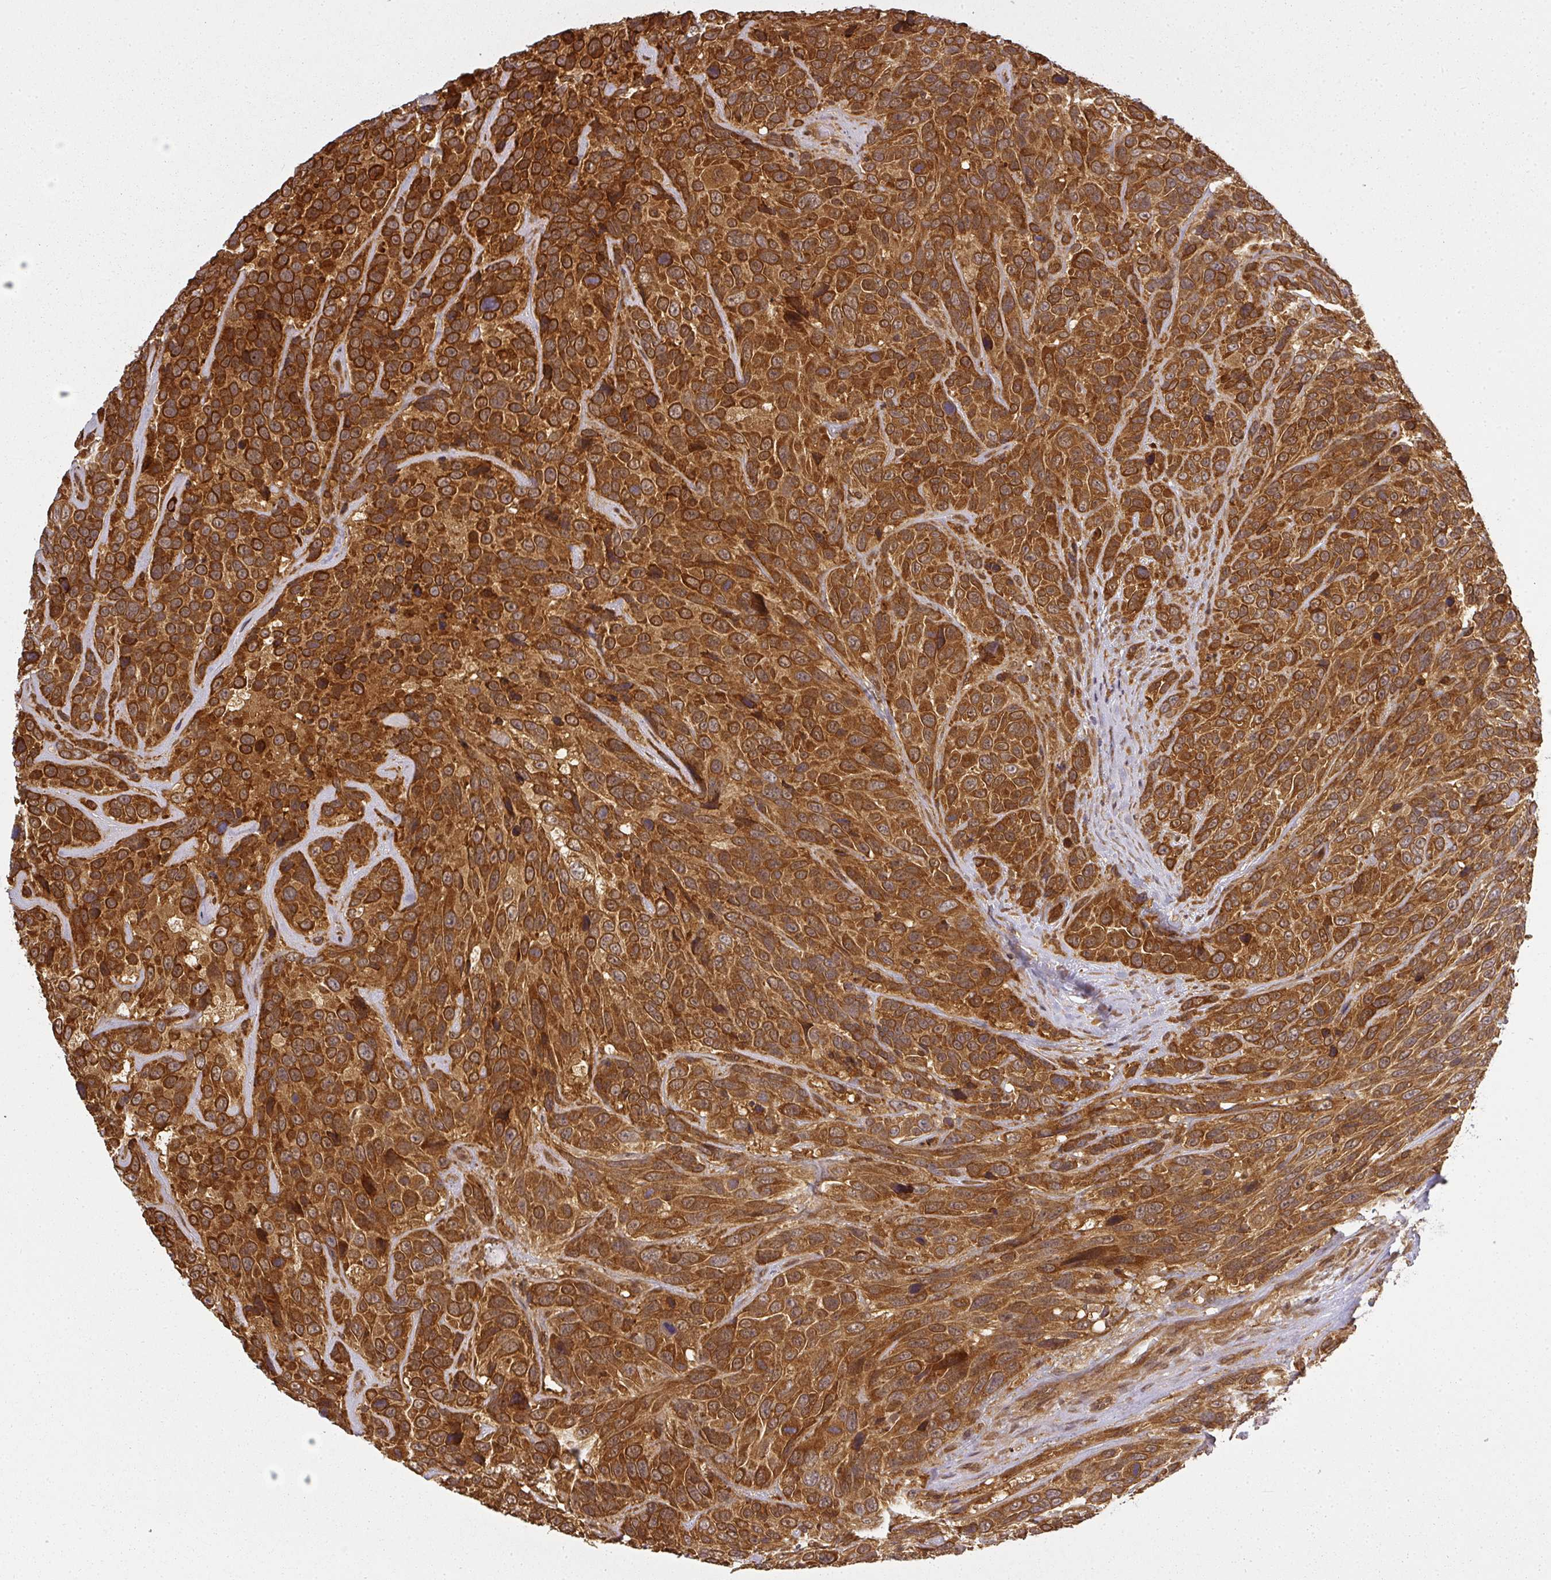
{"staining": {"intensity": "strong", "quantity": ">75%", "location": "cytoplasmic/membranous"}, "tissue": "urothelial cancer", "cell_type": "Tumor cells", "image_type": "cancer", "snomed": [{"axis": "morphology", "description": "Urothelial carcinoma, High grade"}, {"axis": "topography", "description": "Urinary bladder"}], "caption": "Protein staining of urothelial cancer tissue exhibits strong cytoplasmic/membranous expression in approximately >75% of tumor cells.", "gene": "PPP6R3", "patient": {"sex": "female", "age": 70}}